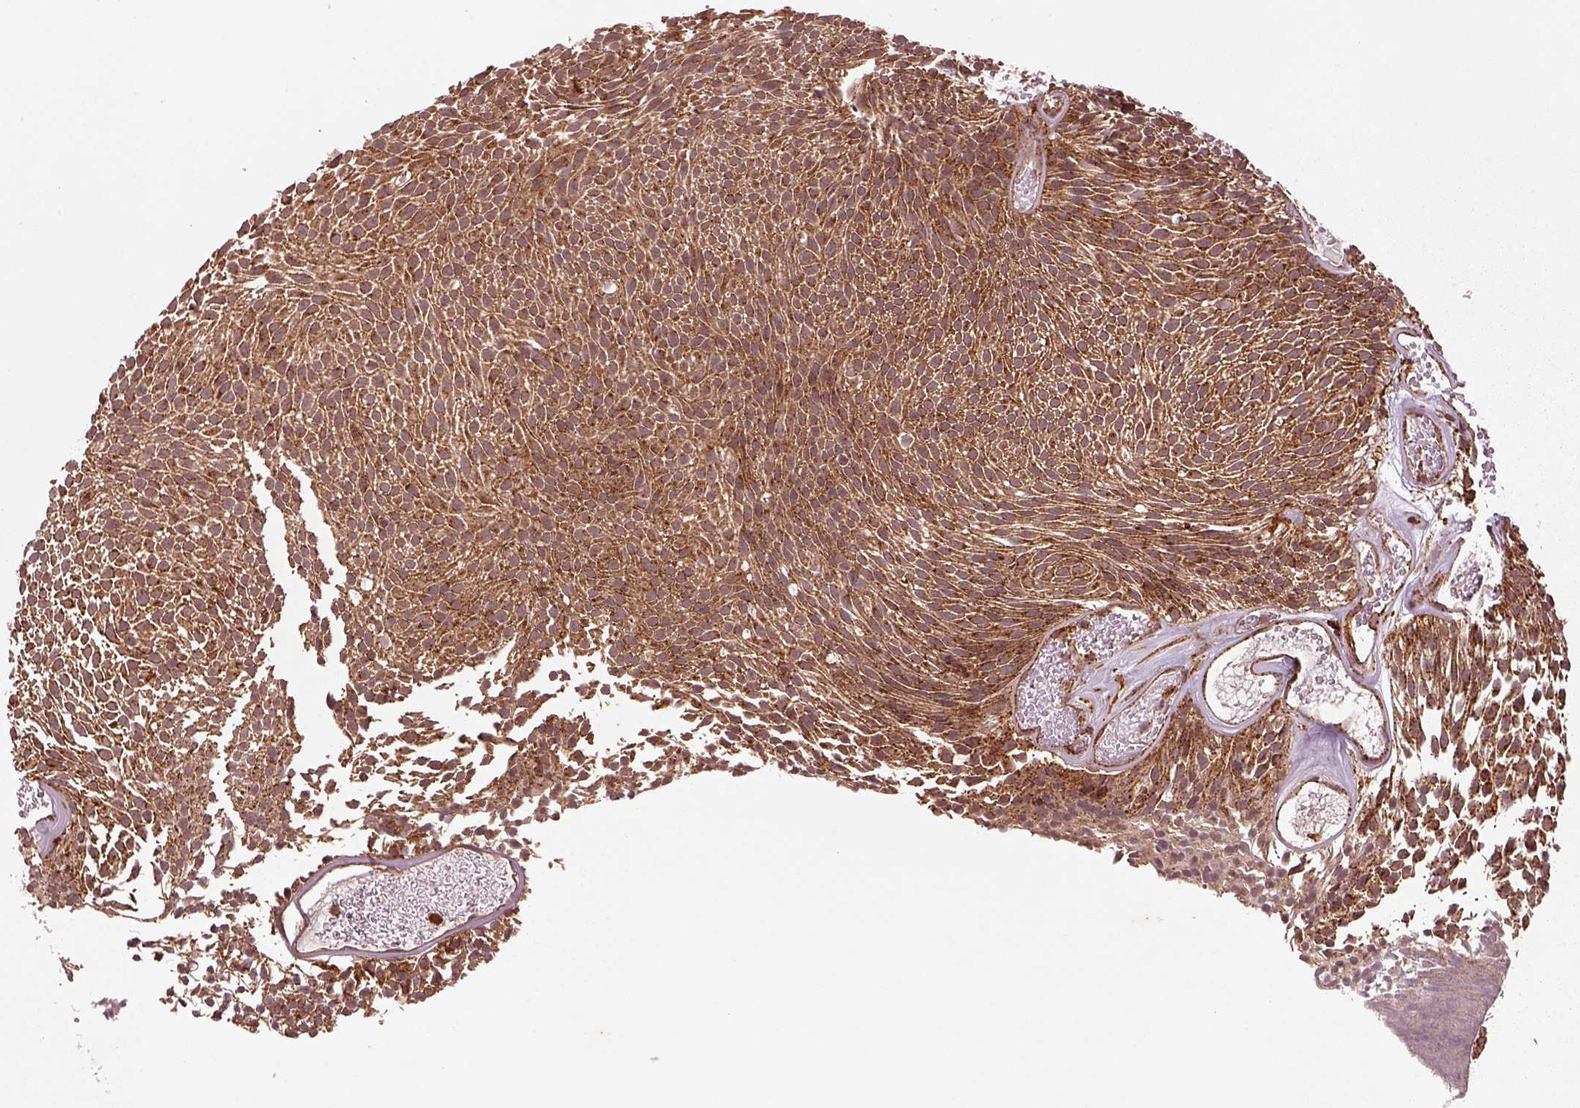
{"staining": {"intensity": "strong", "quantity": "25%-75%", "location": "cytoplasmic/membranous"}, "tissue": "urothelial cancer", "cell_type": "Tumor cells", "image_type": "cancer", "snomed": [{"axis": "morphology", "description": "Urothelial carcinoma, Low grade"}, {"axis": "topography", "description": "Urinary bladder"}], "caption": "Immunohistochemistry micrograph of human urothelial cancer stained for a protein (brown), which exhibits high levels of strong cytoplasmic/membranous expression in approximately 25%-75% of tumor cells.", "gene": "WASHC2A", "patient": {"sex": "male", "age": 77}}